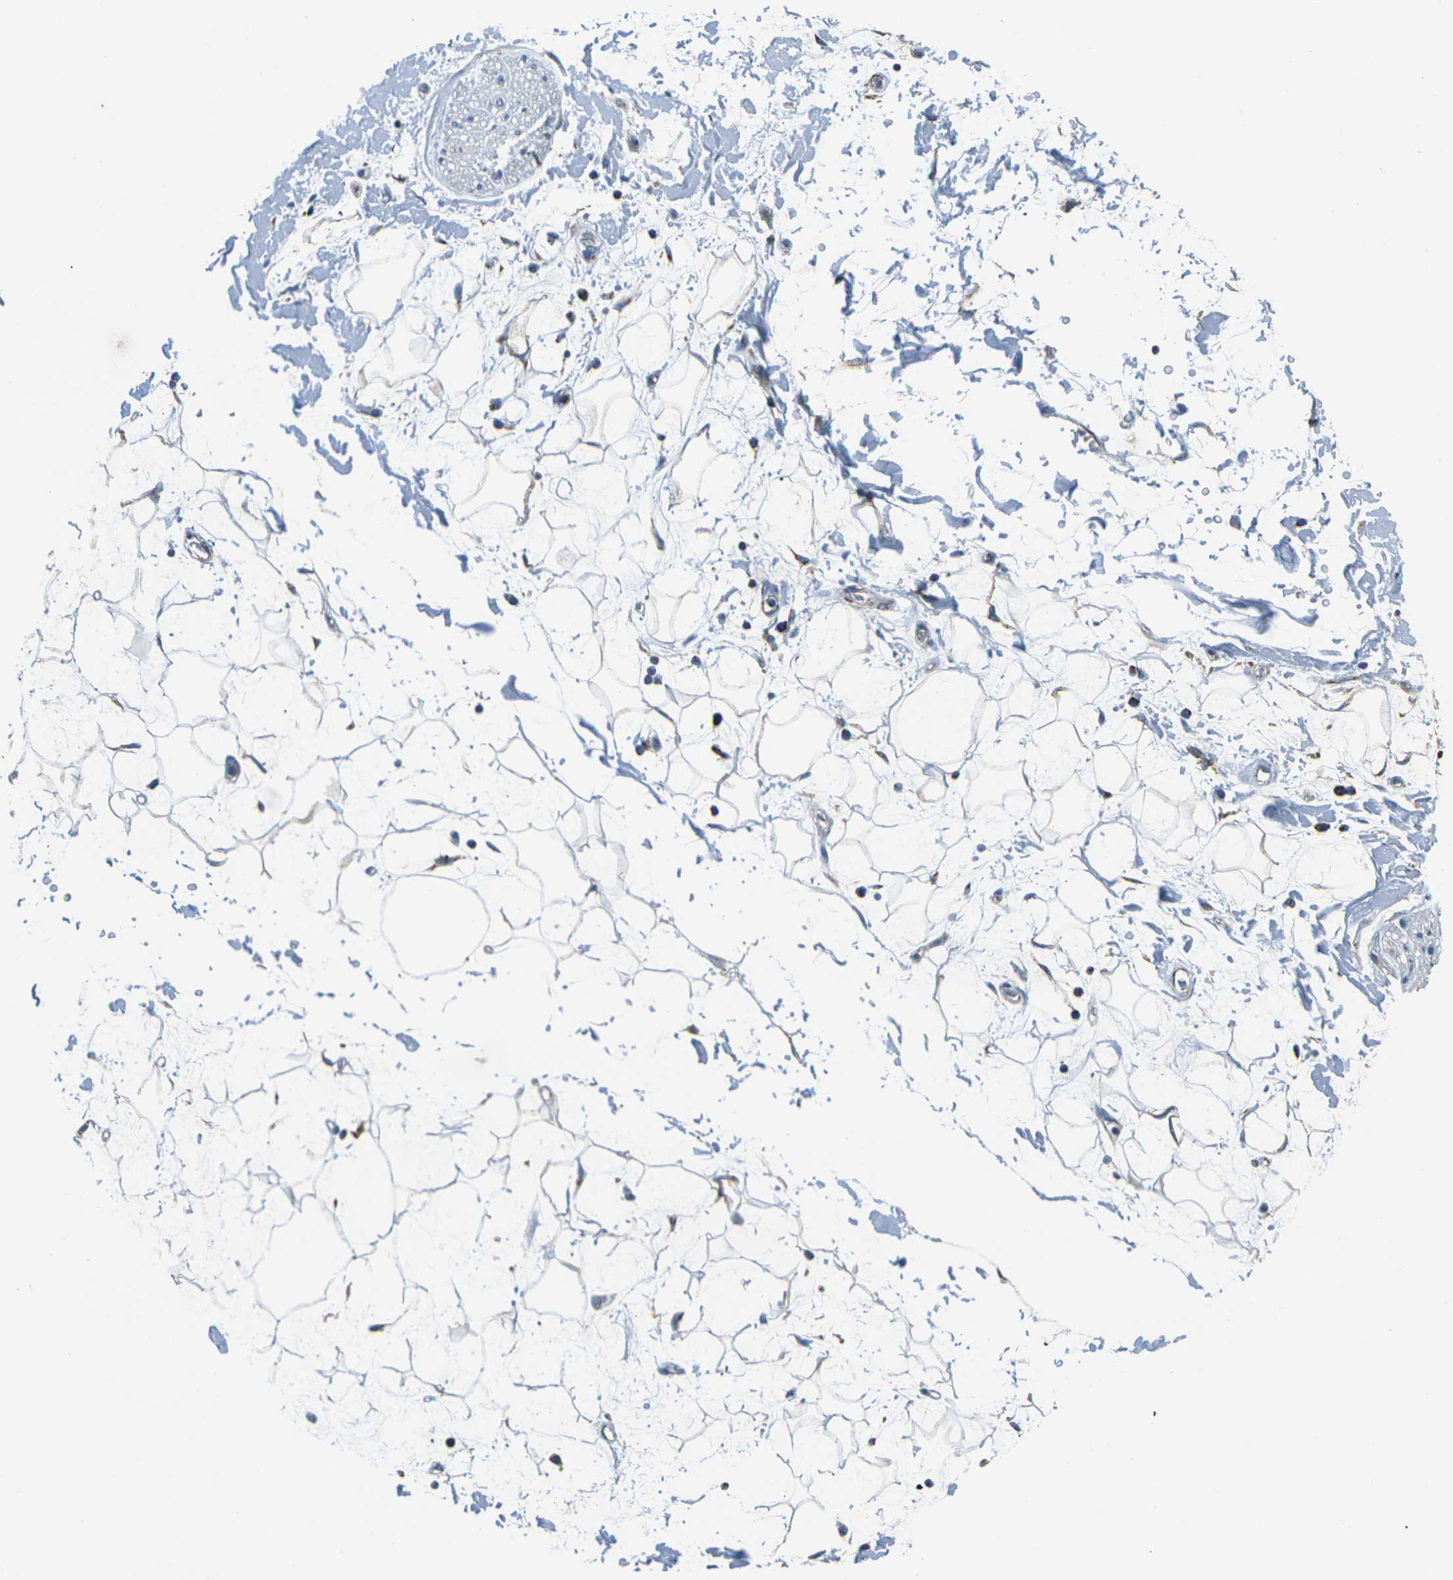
{"staining": {"intensity": "moderate", "quantity": ">75%", "location": "cytoplasmic/membranous"}, "tissue": "adipose tissue", "cell_type": "Adipocytes", "image_type": "normal", "snomed": [{"axis": "morphology", "description": "Normal tissue, NOS"}, {"axis": "topography", "description": "Soft tissue"}], "caption": "This is a micrograph of immunohistochemistry (IHC) staining of unremarkable adipose tissue, which shows moderate expression in the cytoplasmic/membranous of adipocytes.", "gene": "IRF3", "patient": {"sex": "male", "age": 72}}